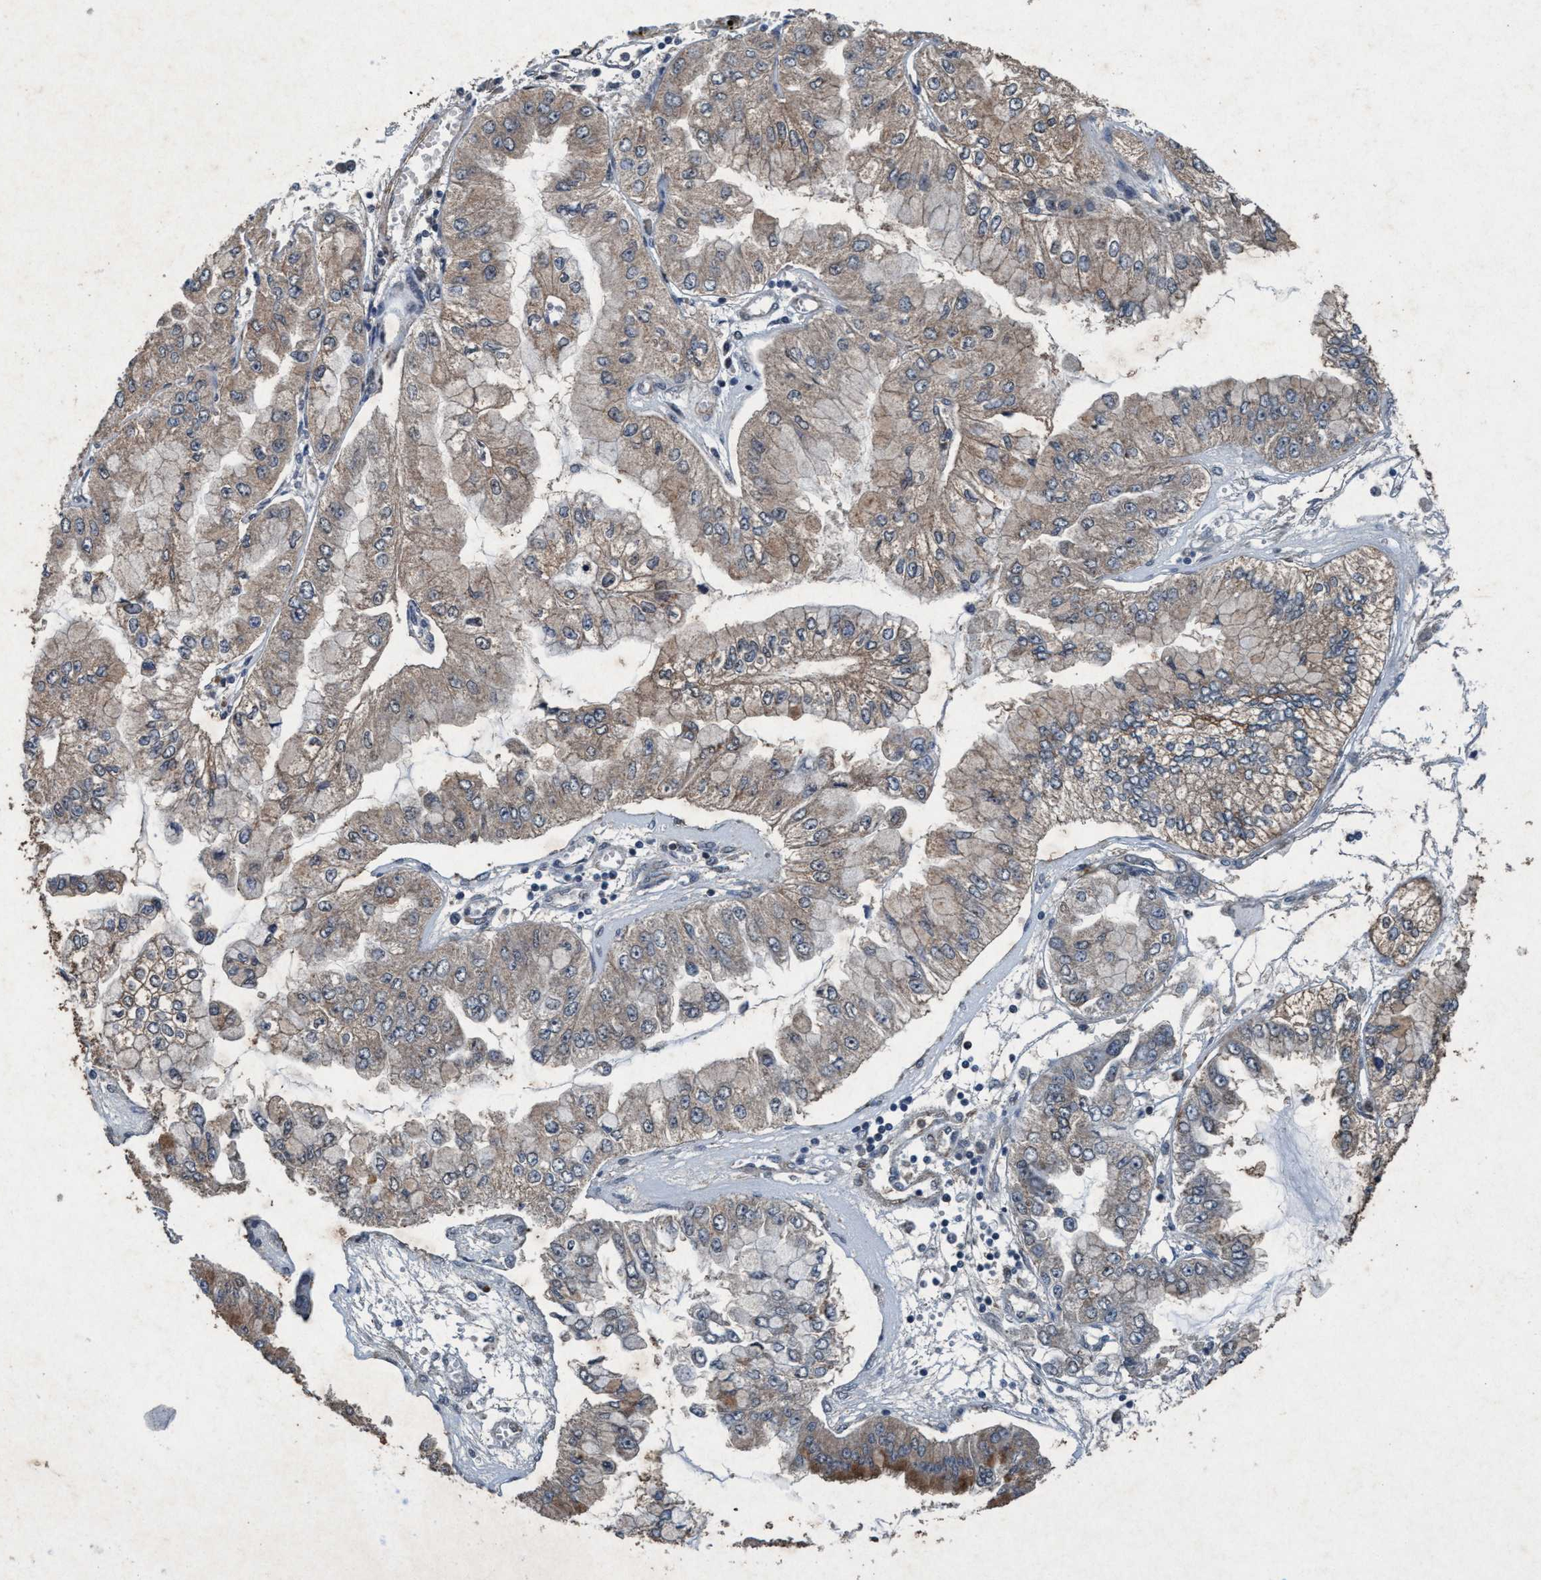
{"staining": {"intensity": "weak", "quantity": "25%-75%", "location": "cytoplasmic/membranous"}, "tissue": "liver cancer", "cell_type": "Tumor cells", "image_type": "cancer", "snomed": [{"axis": "morphology", "description": "Cholangiocarcinoma"}, {"axis": "topography", "description": "Liver"}], "caption": "Liver cholangiocarcinoma stained with a protein marker displays weak staining in tumor cells.", "gene": "AKT1S1", "patient": {"sex": "female", "age": 79}}